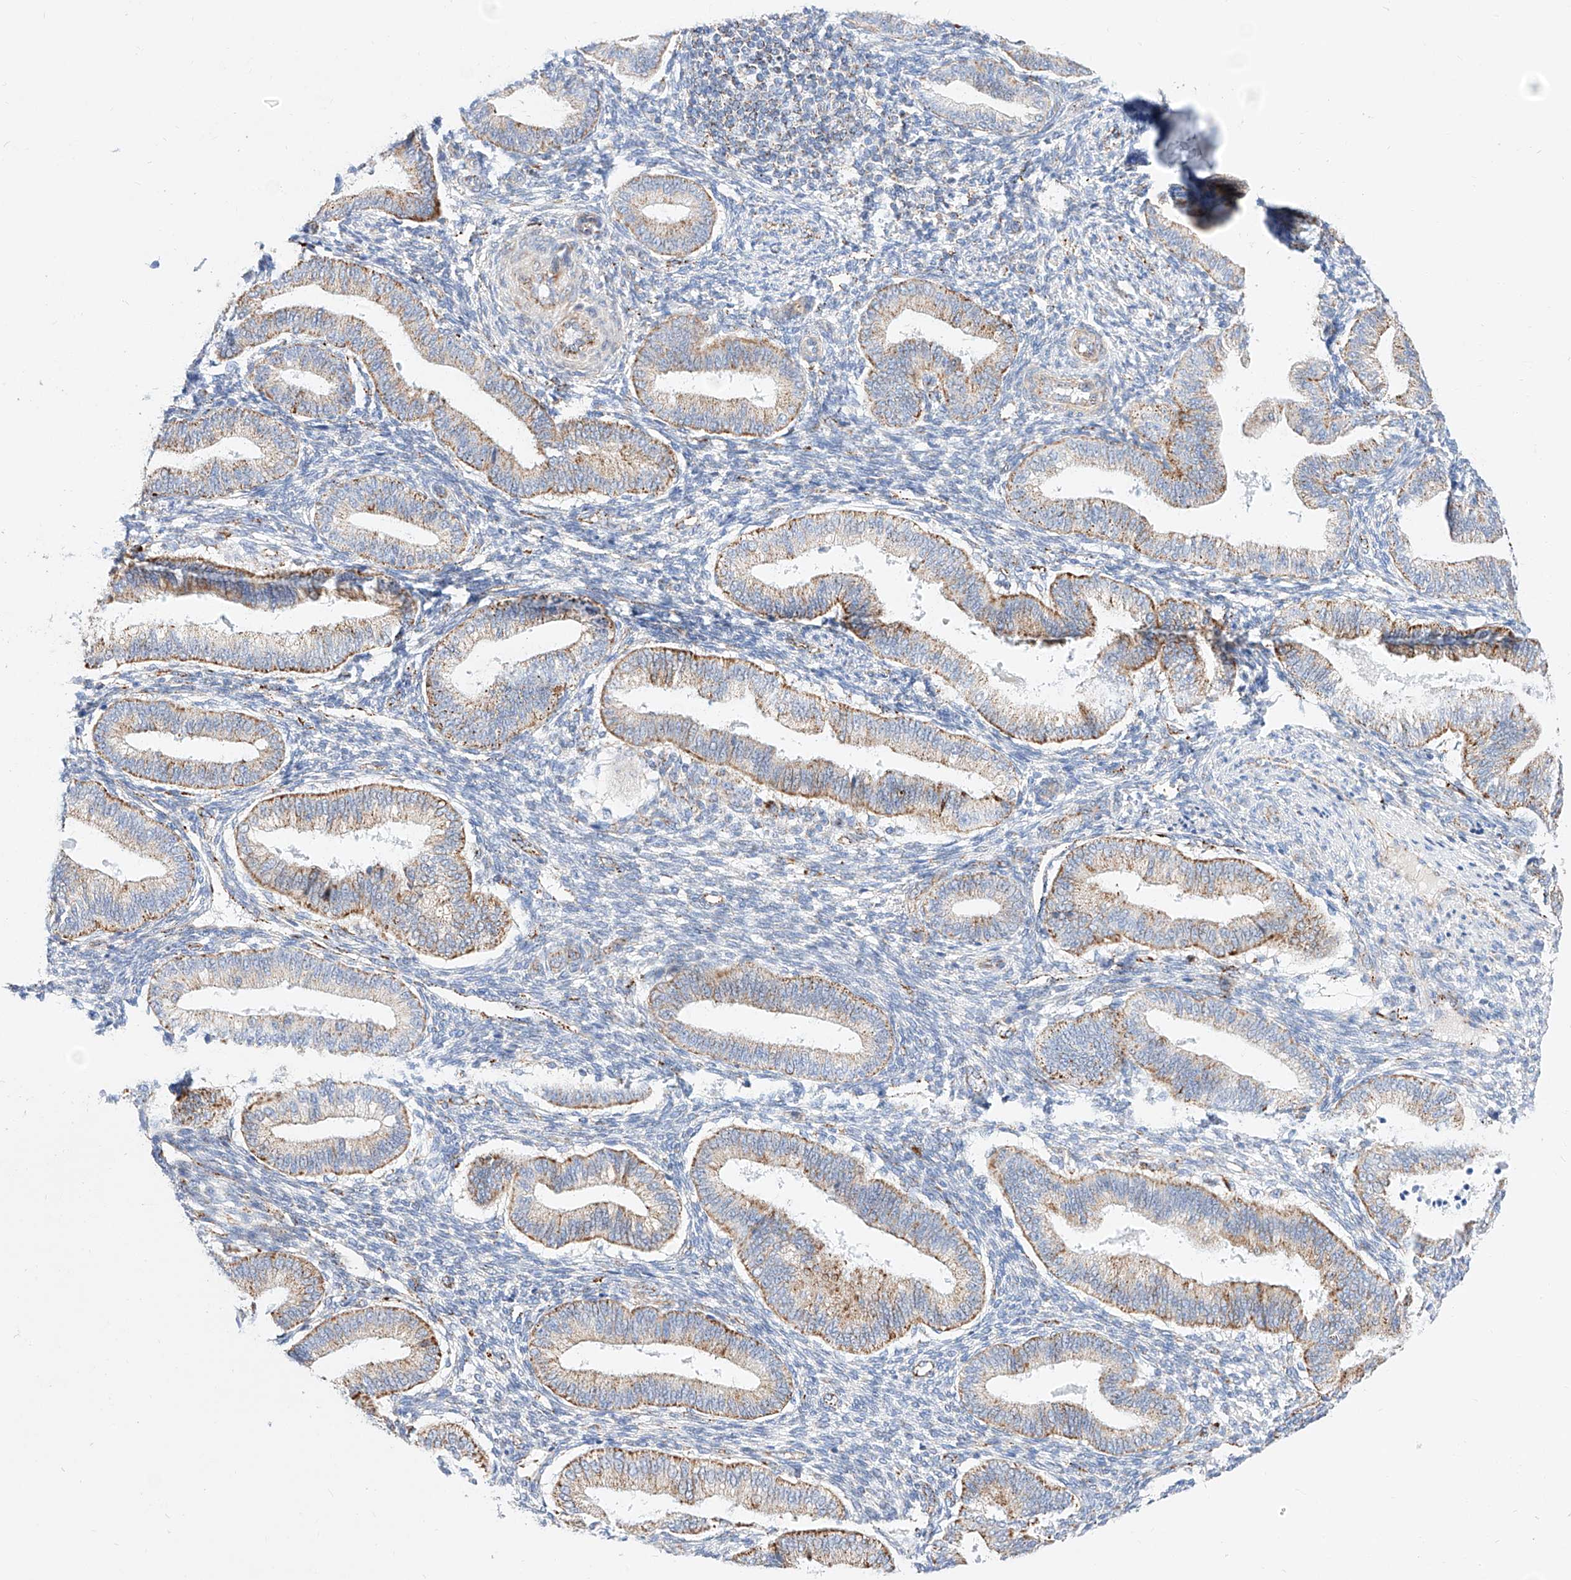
{"staining": {"intensity": "negative", "quantity": "none", "location": "none"}, "tissue": "endometrium", "cell_type": "Cells in endometrial stroma", "image_type": "normal", "snomed": [{"axis": "morphology", "description": "Normal tissue, NOS"}, {"axis": "topography", "description": "Endometrium"}], "caption": "Immunohistochemistry histopathology image of benign endometrium stained for a protein (brown), which exhibits no staining in cells in endometrial stroma.", "gene": "C6orf62", "patient": {"sex": "female", "age": 39}}